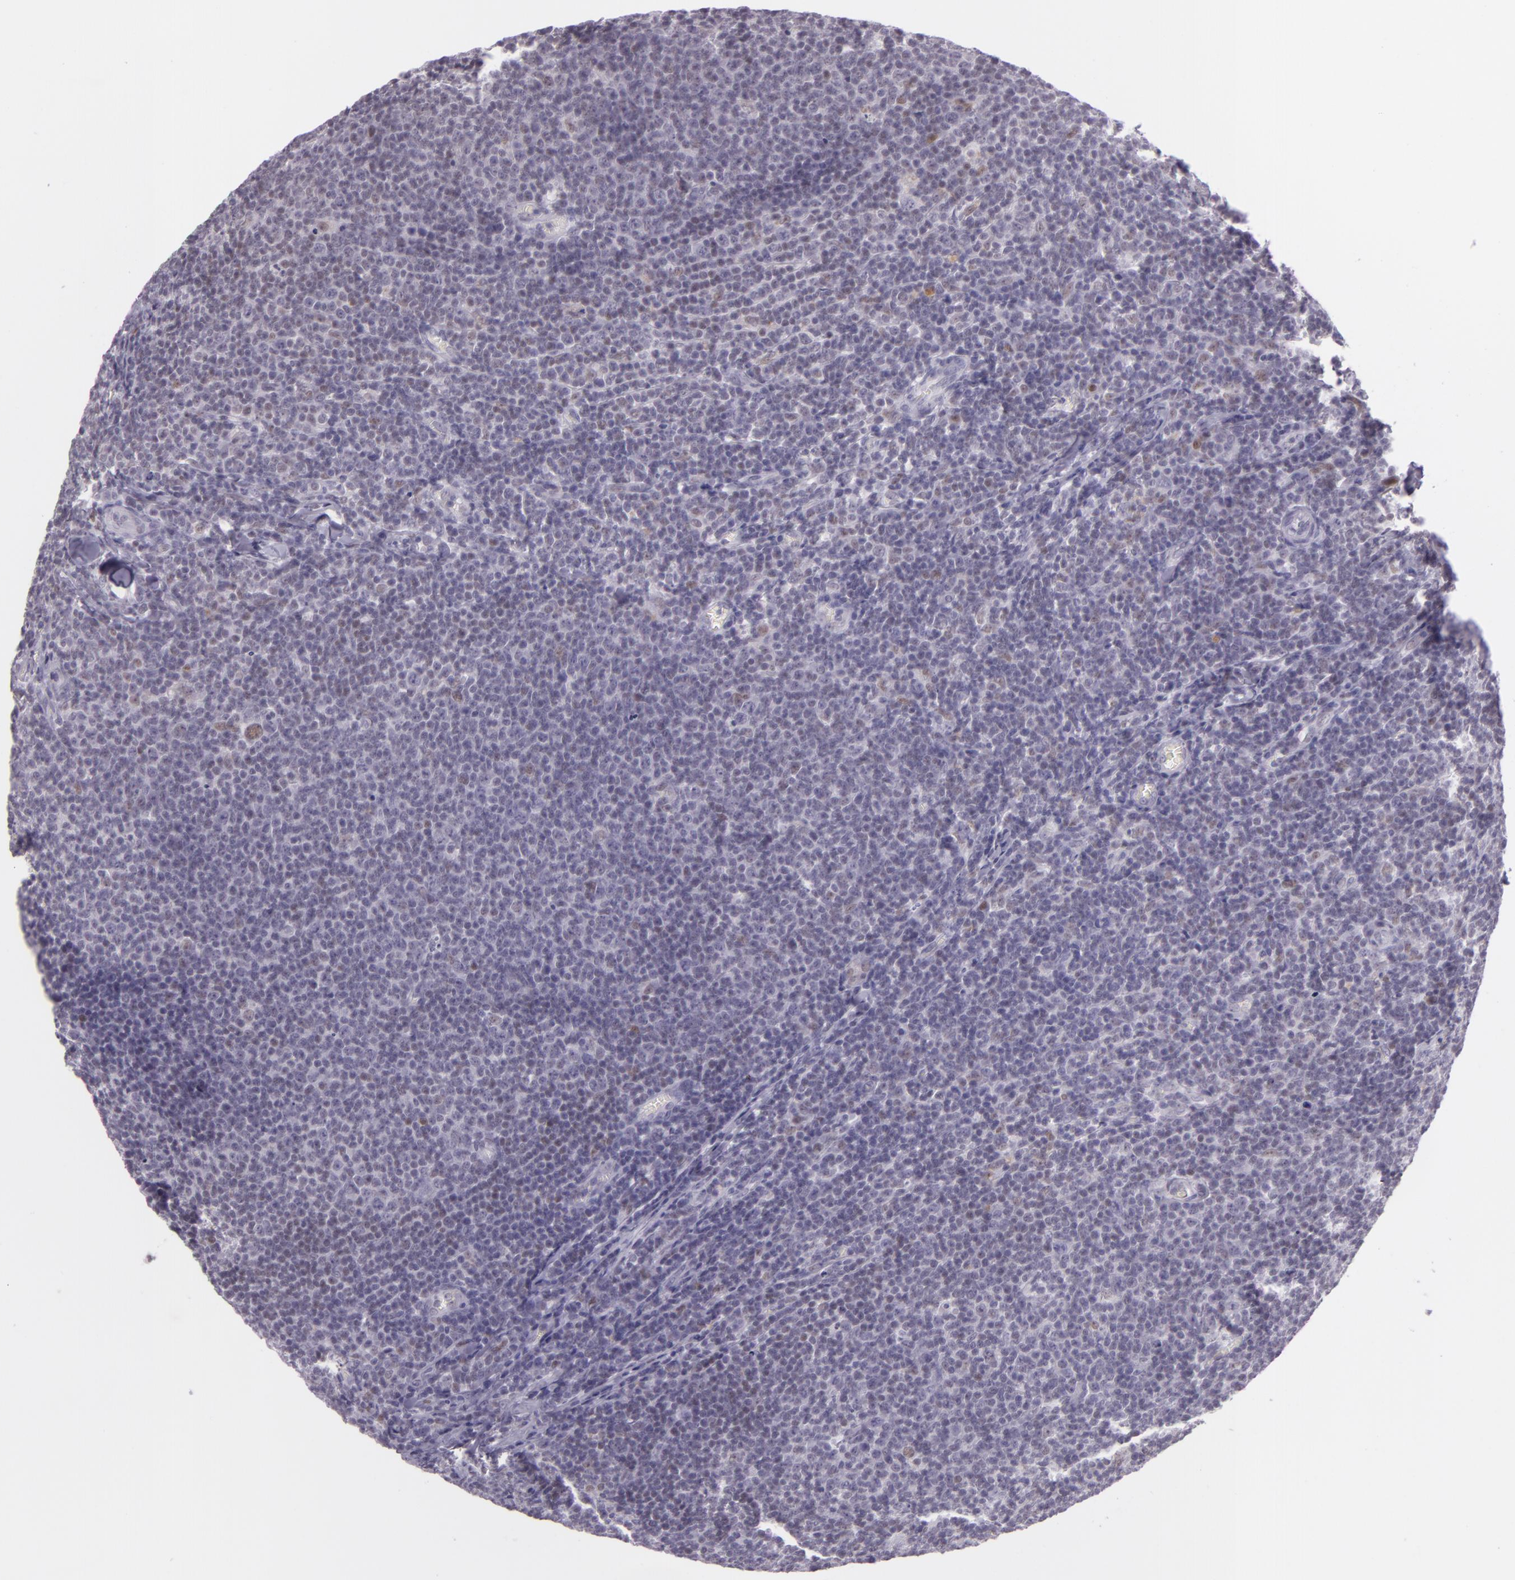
{"staining": {"intensity": "weak", "quantity": "<25%", "location": "nuclear"}, "tissue": "lymphoma", "cell_type": "Tumor cells", "image_type": "cancer", "snomed": [{"axis": "morphology", "description": "Malignant lymphoma, non-Hodgkin's type, Low grade"}, {"axis": "topography", "description": "Lymph node"}], "caption": "Tumor cells show no significant protein staining in malignant lymphoma, non-Hodgkin's type (low-grade). Nuclei are stained in blue.", "gene": "CHEK2", "patient": {"sex": "male", "age": 74}}